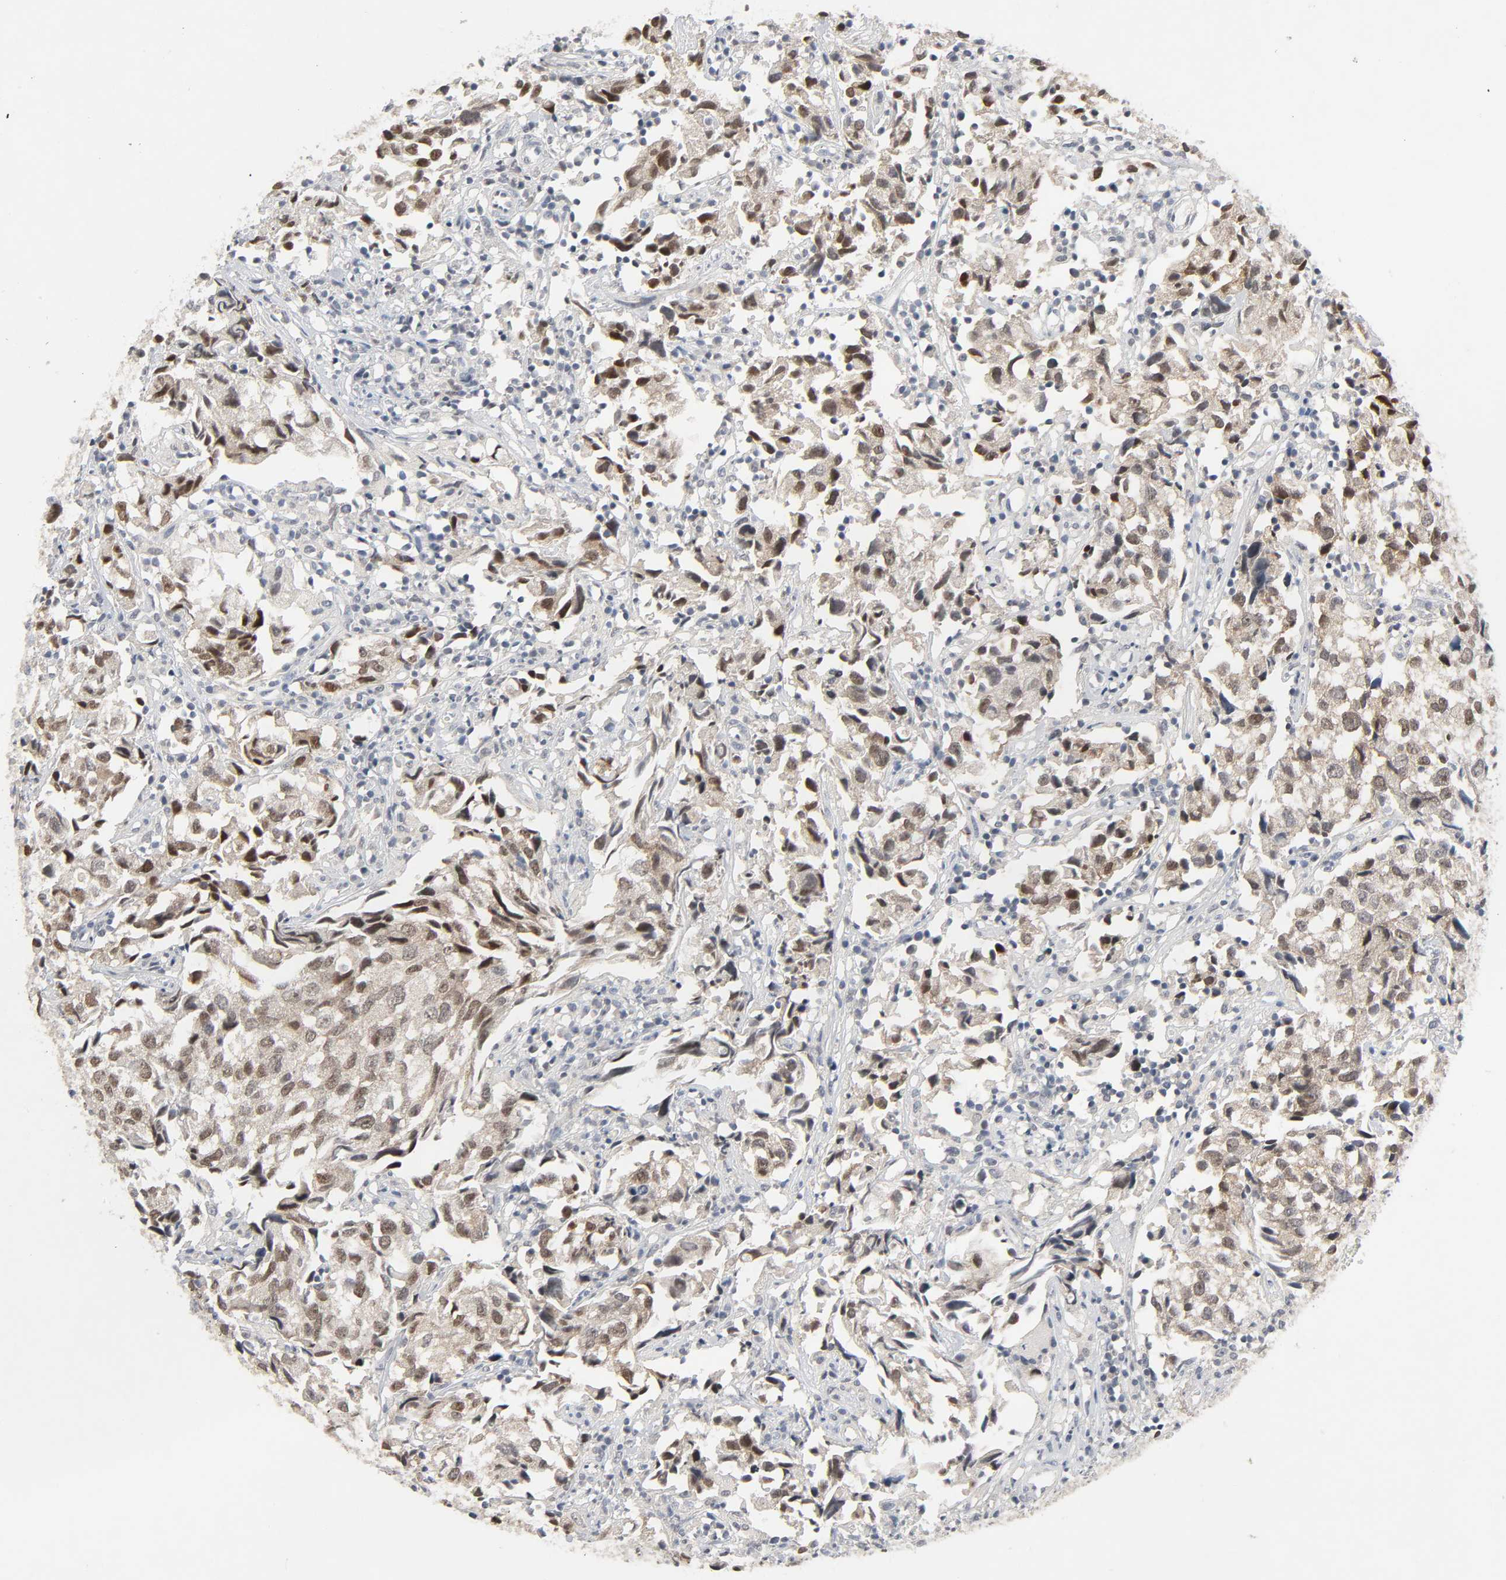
{"staining": {"intensity": "strong", "quantity": ">75%", "location": "cytoplasmic/membranous,nuclear"}, "tissue": "urothelial cancer", "cell_type": "Tumor cells", "image_type": "cancer", "snomed": [{"axis": "morphology", "description": "Urothelial carcinoma, High grade"}, {"axis": "topography", "description": "Urinary bladder"}], "caption": "Strong cytoplasmic/membranous and nuclear expression for a protein is identified in approximately >75% of tumor cells of urothelial carcinoma (high-grade) using IHC.", "gene": "MAPKAPK5", "patient": {"sex": "female", "age": 75}}